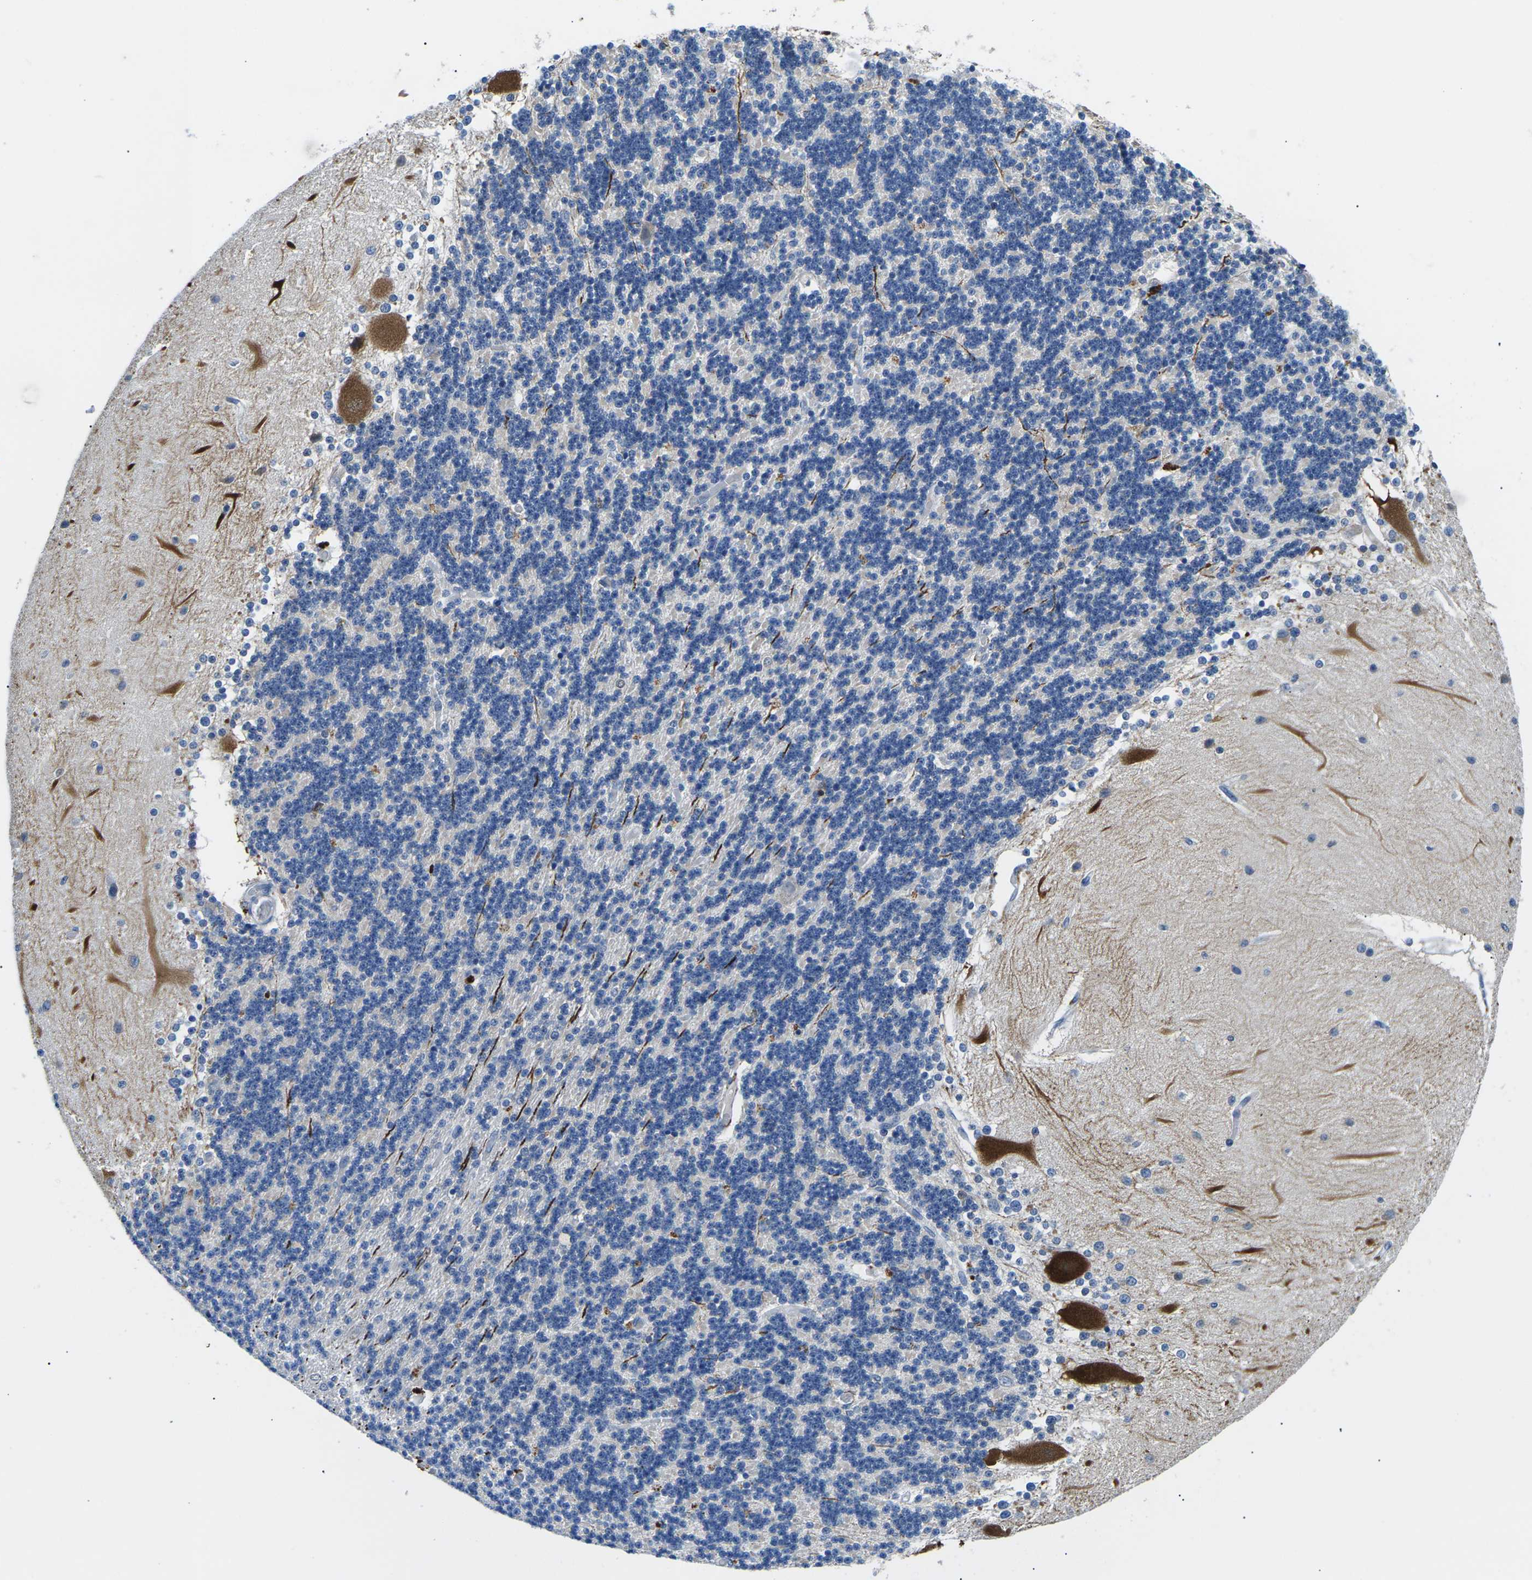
{"staining": {"intensity": "negative", "quantity": "none", "location": "none"}, "tissue": "cerebellum", "cell_type": "Cells in granular layer", "image_type": "normal", "snomed": [{"axis": "morphology", "description": "Normal tissue, NOS"}, {"axis": "topography", "description": "Cerebellum"}], "caption": "Micrograph shows no significant protein positivity in cells in granular layer of unremarkable cerebellum.", "gene": "TM6SF1", "patient": {"sex": "female", "age": 54}}